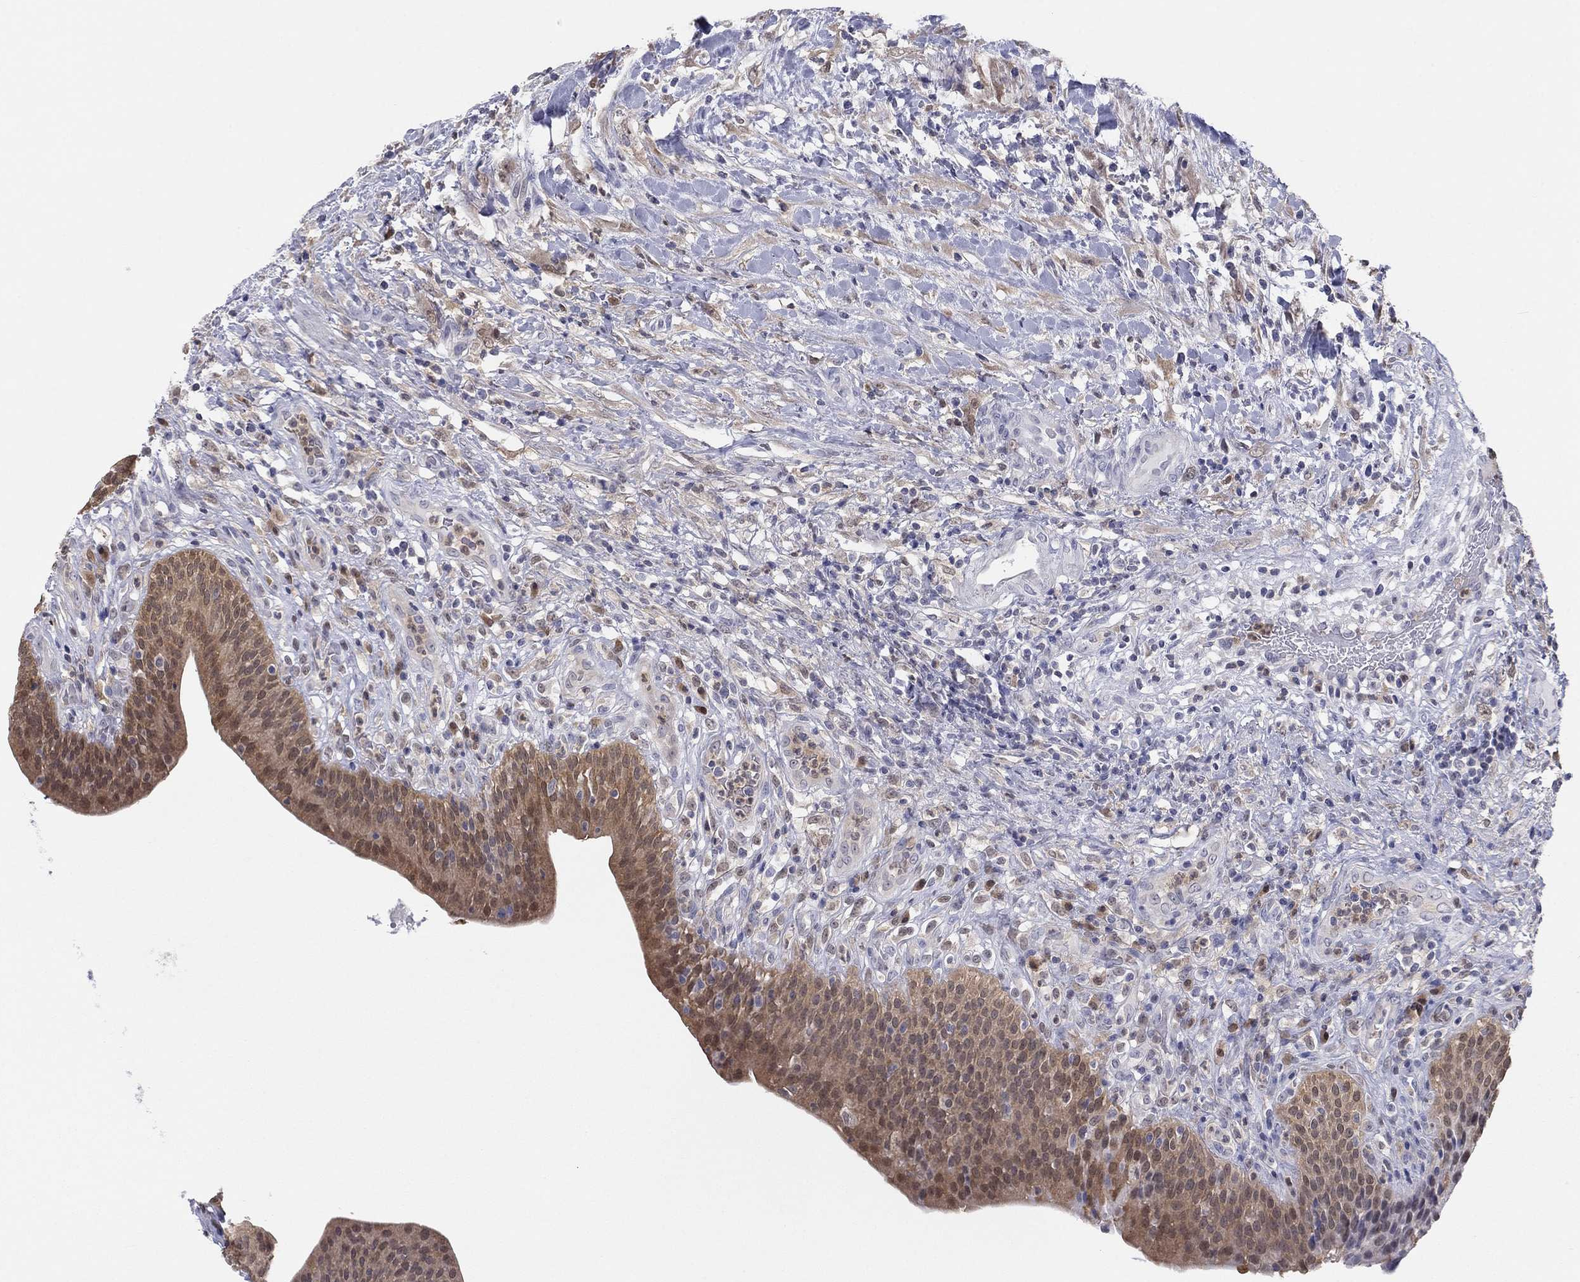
{"staining": {"intensity": "strong", "quantity": "<25%", "location": "cytoplasmic/membranous,nuclear"}, "tissue": "urinary bladder", "cell_type": "Urothelial cells", "image_type": "normal", "snomed": [{"axis": "morphology", "description": "Normal tissue, NOS"}, {"axis": "topography", "description": "Urinary bladder"}], "caption": "Protein positivity by immunohistochemistry (IHC) displays strong cytoplasmic/membranous,nuclear staining in approximately <25% of urothelial cells in unremarkable urinary bladder. (DAB (3,3'-diaminobenzidine) IHC, brown staining for protein, blue staining for nuclei).", "gene": "PDXK", "patient": {"sex": "male", "age": 66}}